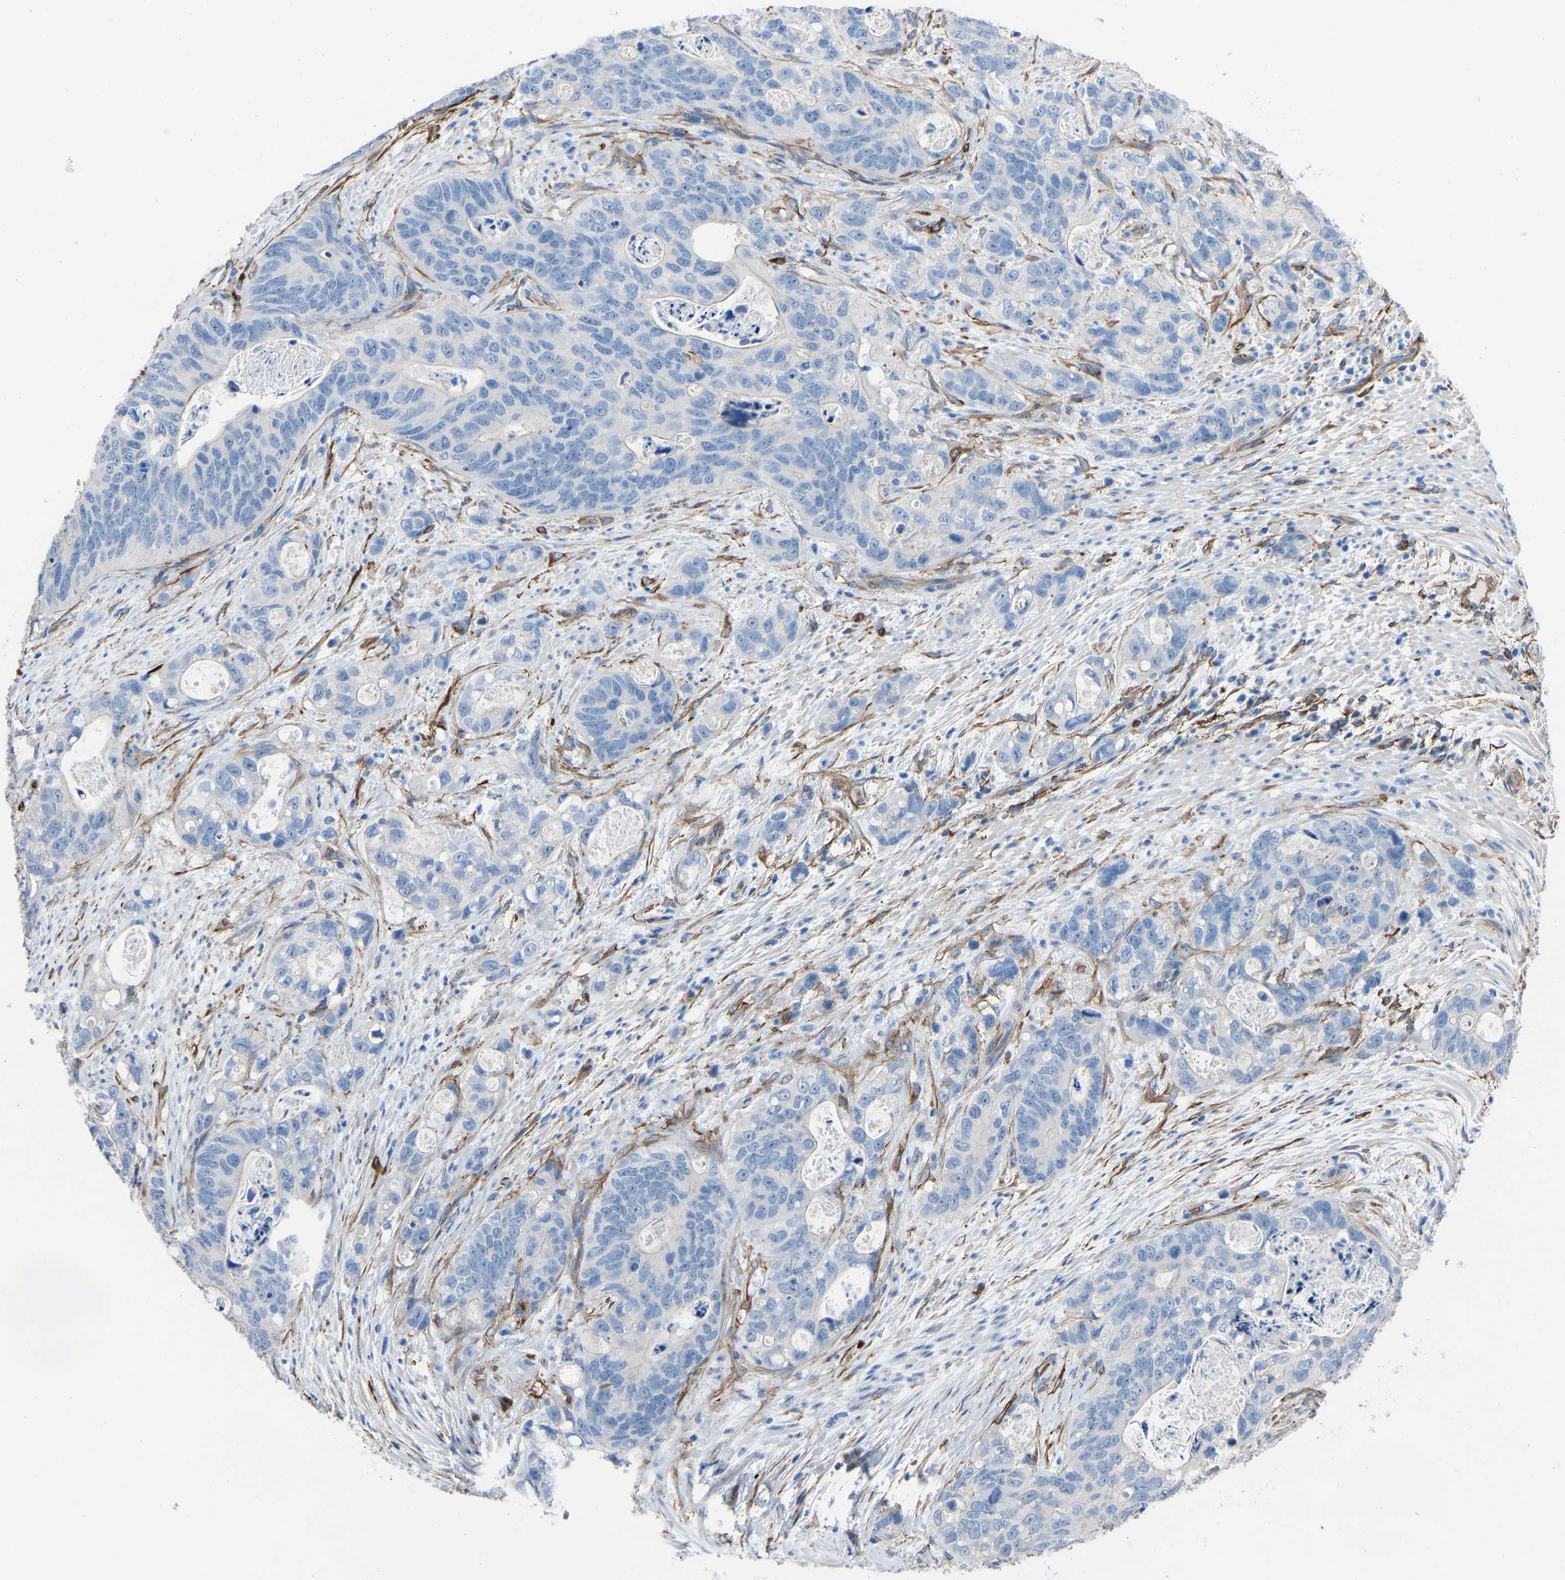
{"staining": {"intensity": "negative", "quantity": "none", "location": "none"}, "tissue": "stomach cancer", "cell_type": "Tumor cells", "image_type": "cancer", "snomed": [{"axis": "morphology", "description": "Normal tissue, NOS"}, {"axis": "morphology", "description": "Adenocarcinoma, NOS"}, {"axis": "topography", "description": "Stomach"}], "caption": "Tumor cells are negative for protein expression in human stomach cancer.", "gene": "MYH10", "patient": {"sex": "female", "age": 89}}